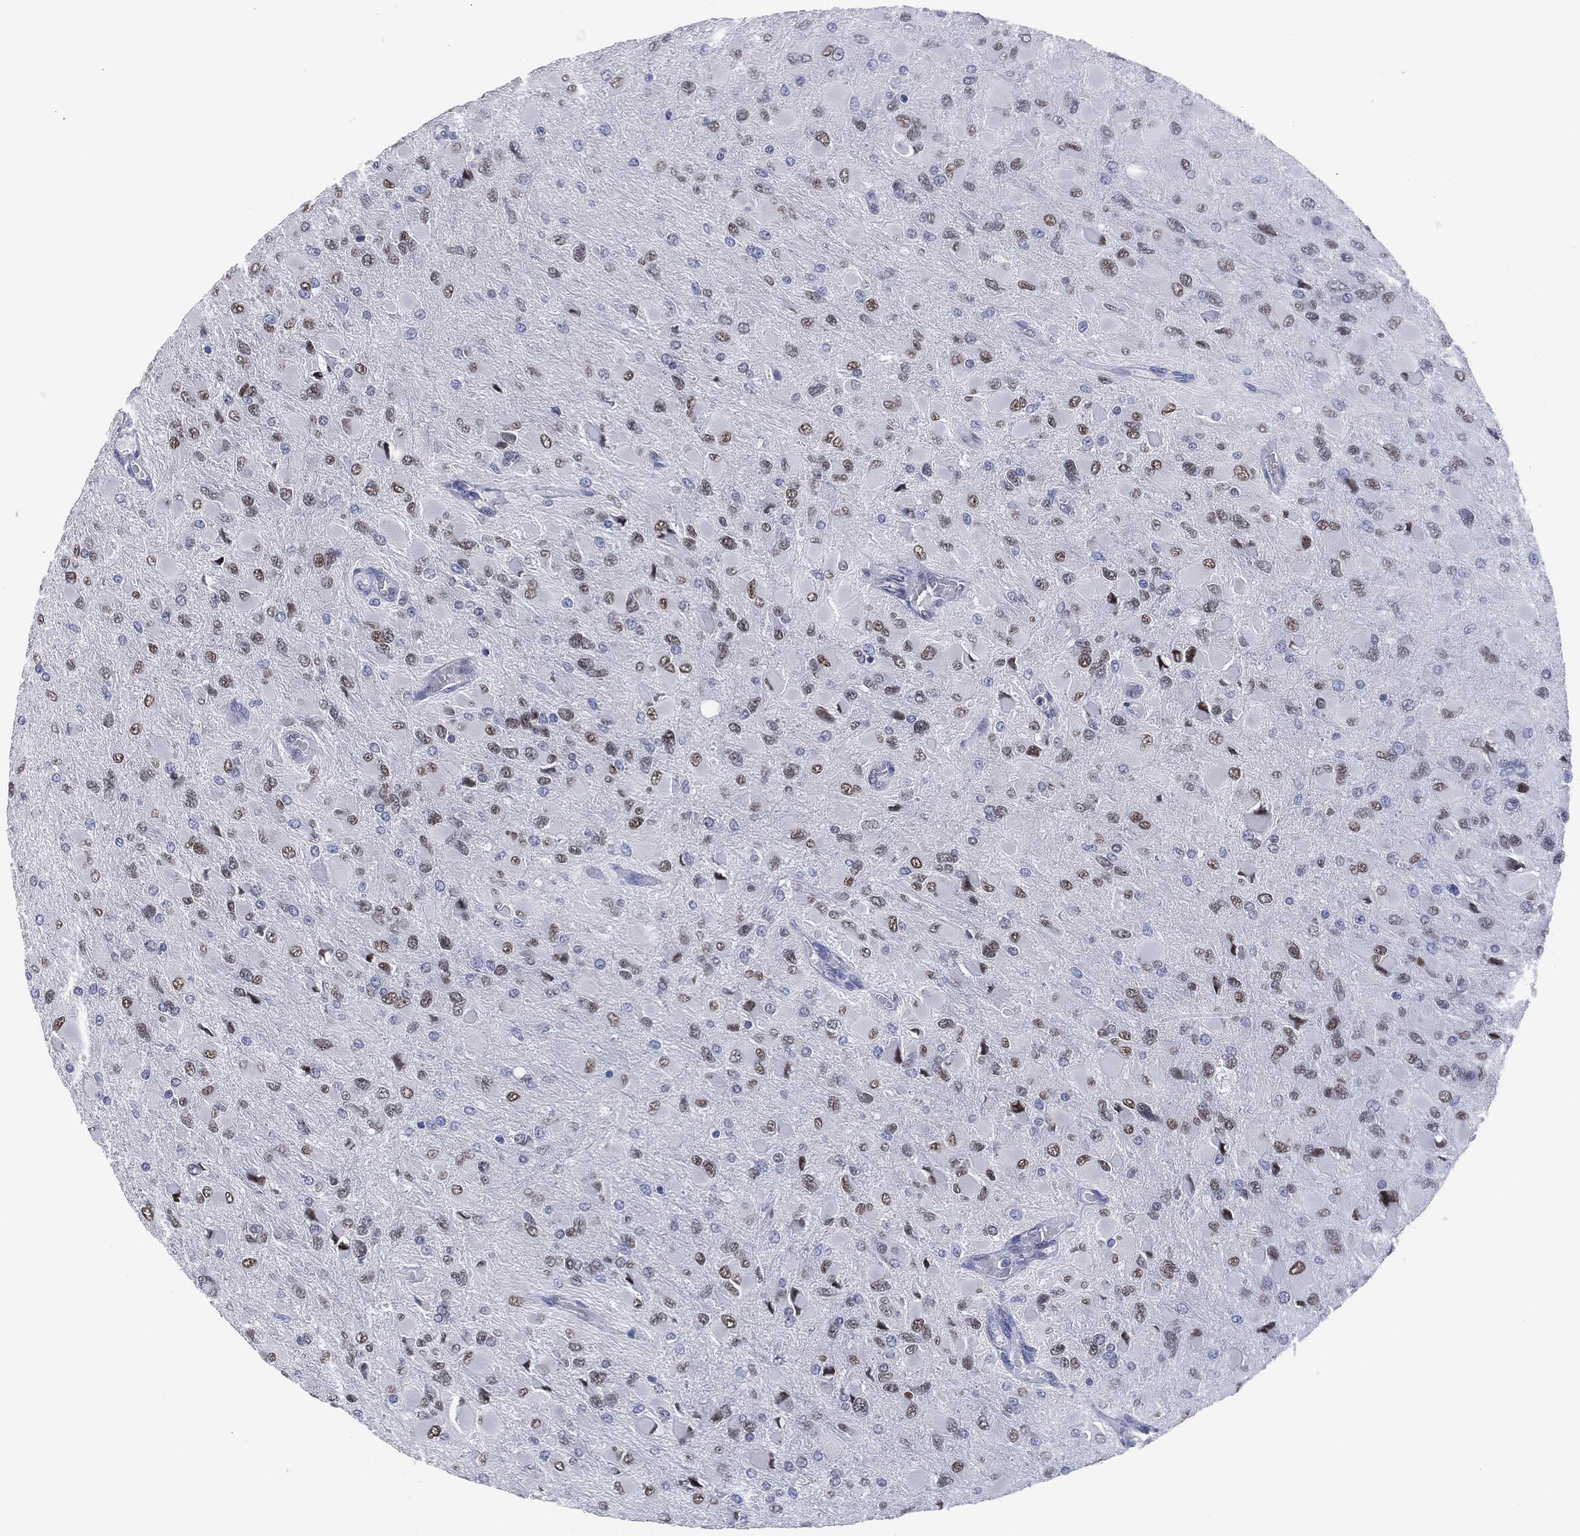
{"staining": {"intensity": "moderate", "quantity": "25%-75%", "location": "nuclear"}, "tissue": "glioma", "cell_type": "Tumor cells", "image_type": "cancer", "snomed": [{"axis": "morphology", "description": "Glioma, malignant, High grade"}, {"axis": "topography", "description": "Cerebral cortex"}], "caption": "Immunohistochemistry (IHC) (DAB (3,3'-diaminobenzidine)) staining of malignant glioma (high-grade) demonstrates moderate nuclear protein positivity in about 25%-75% of tumor cells.", "gene": "MUC16", "patient": {"sex": "female", "age": 36}}